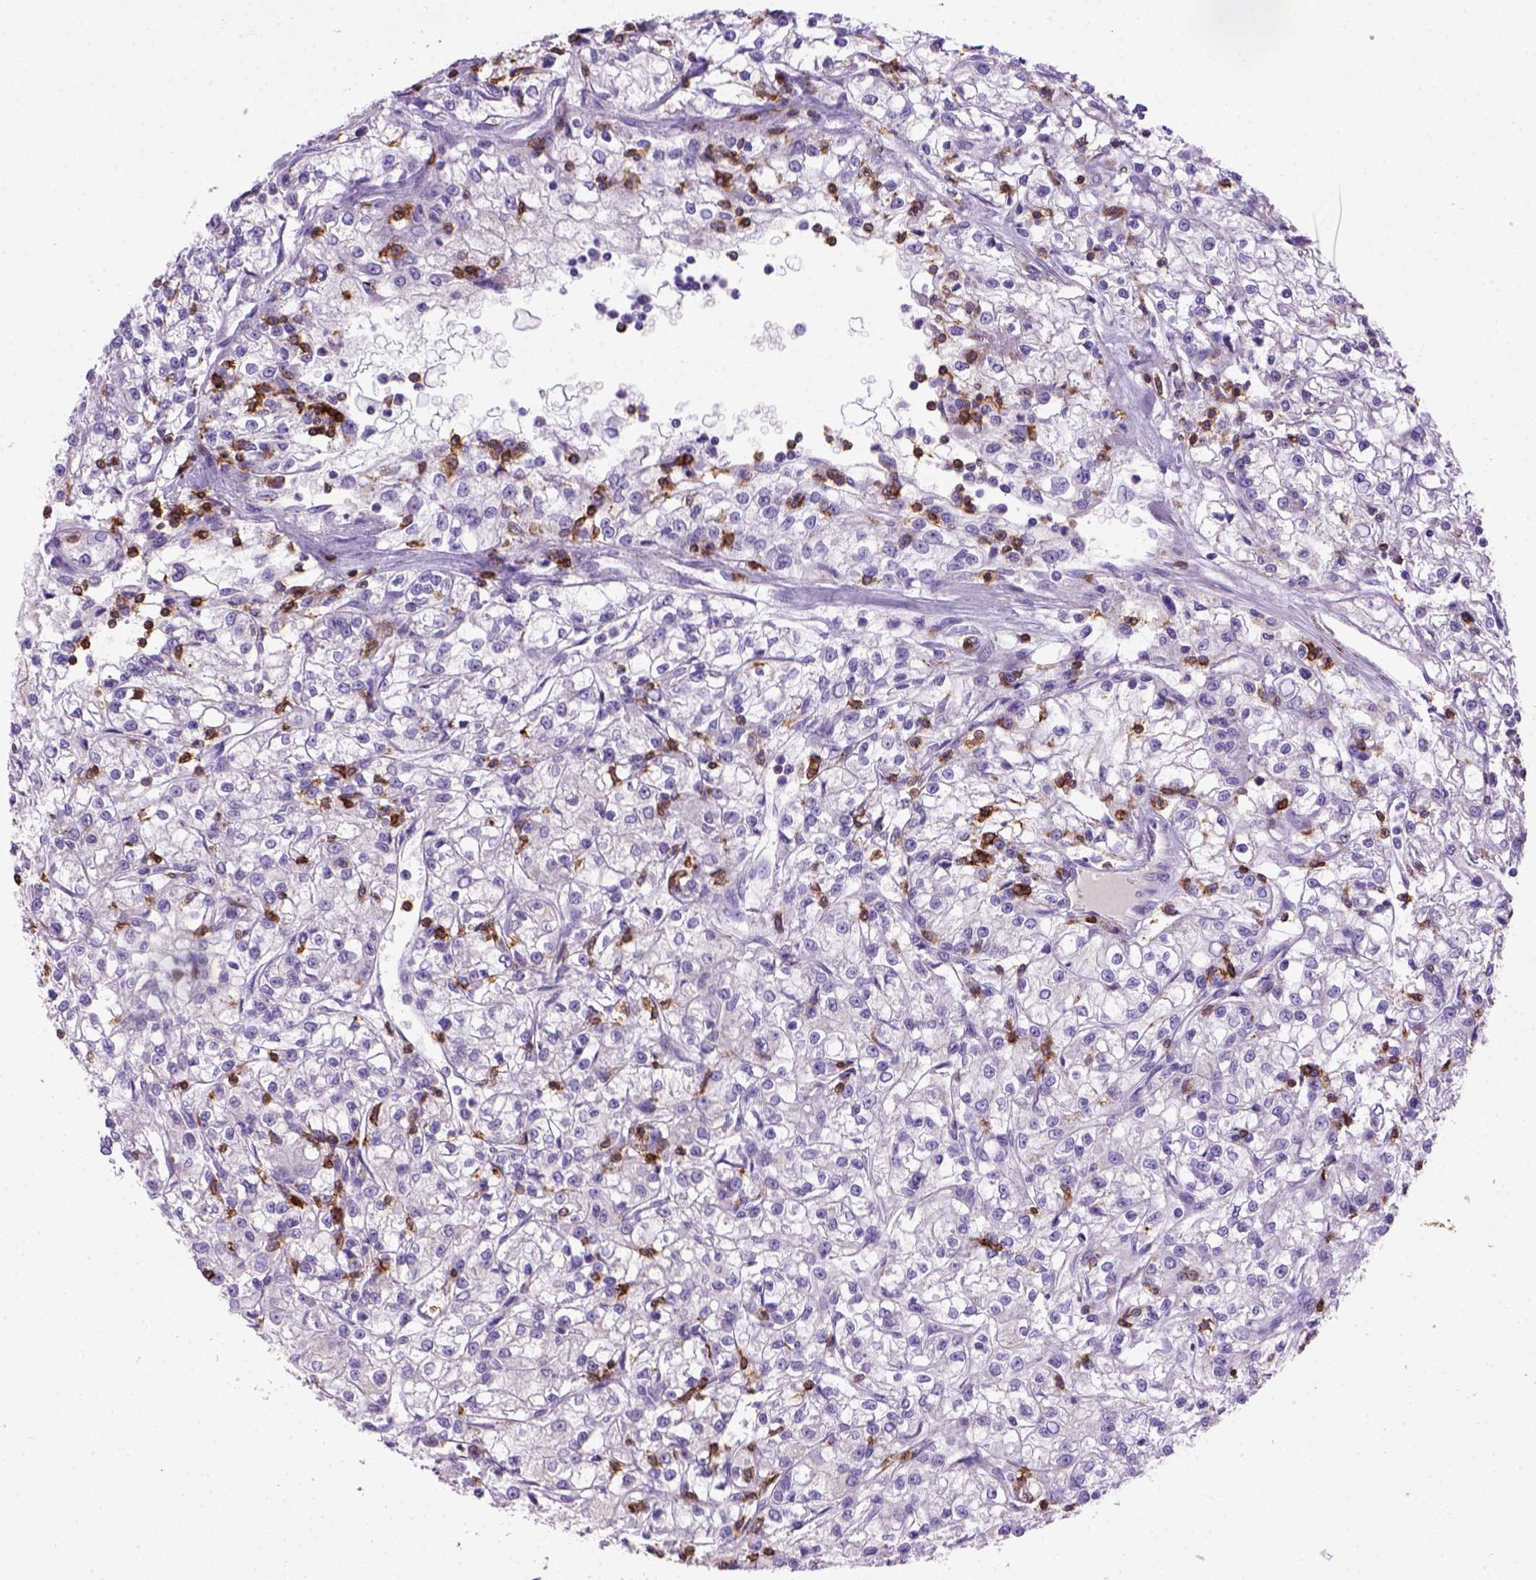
{"staining": {"intensity": "negative", "quantity": "none", "location": "none"}, "tissue": "renal cancer", "cell_type": "Tumor cells", "image_type": "cancer", "snomed": [{"axis": "morphology", "description": "Adenocarcinoma, NOS"}, {"axis": "topography", "description": "Kidney"}], "caption": "Immunohistochemistry of renal cancer displays no positivity in tumor cells.", "gene": "CD3E", "patient": {"sex": "female", "age": 59}}